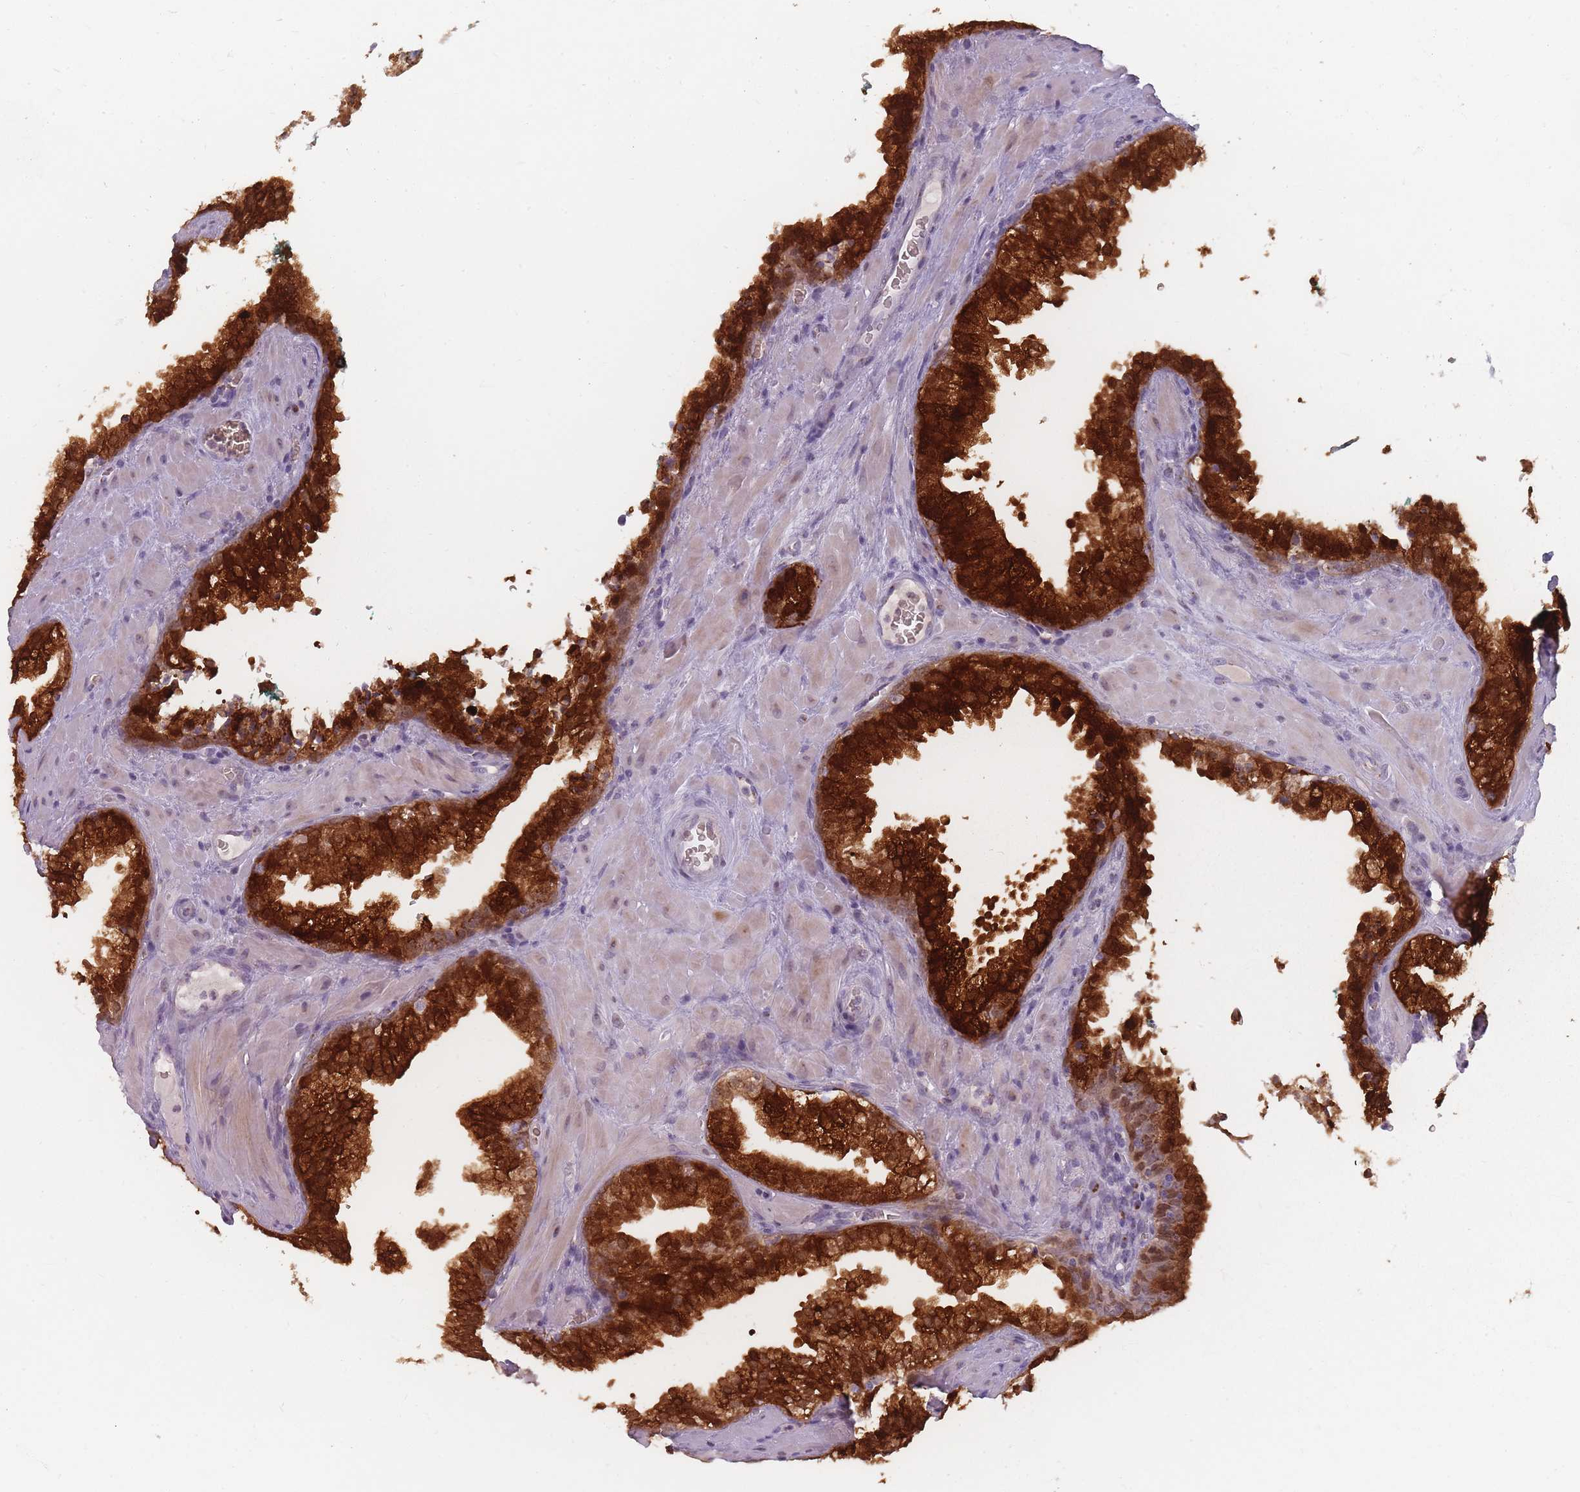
{"staining": {"intensity": "strong", "quantity": ">75%", "location": "cytoplasmic/membranous,nuclear"}, "tissue": "prostate cancer", "cell_type": "Tumor cells", "image_type": "cancer", "snomed": [{"axis": "morphology", "description": "Adenocarcinoma, Low grade"}, {"axis": "topography", "description": "Prostate"}], "caption": "Protein expression analysis of prostate low-grade adenocarcinoma demonstrates strong cytoplasmic/membranous and nuclear staining in about >75% of tumor cells.", "gene": "MAN1B1", "patient": {"sex": "male", "age": 60}}